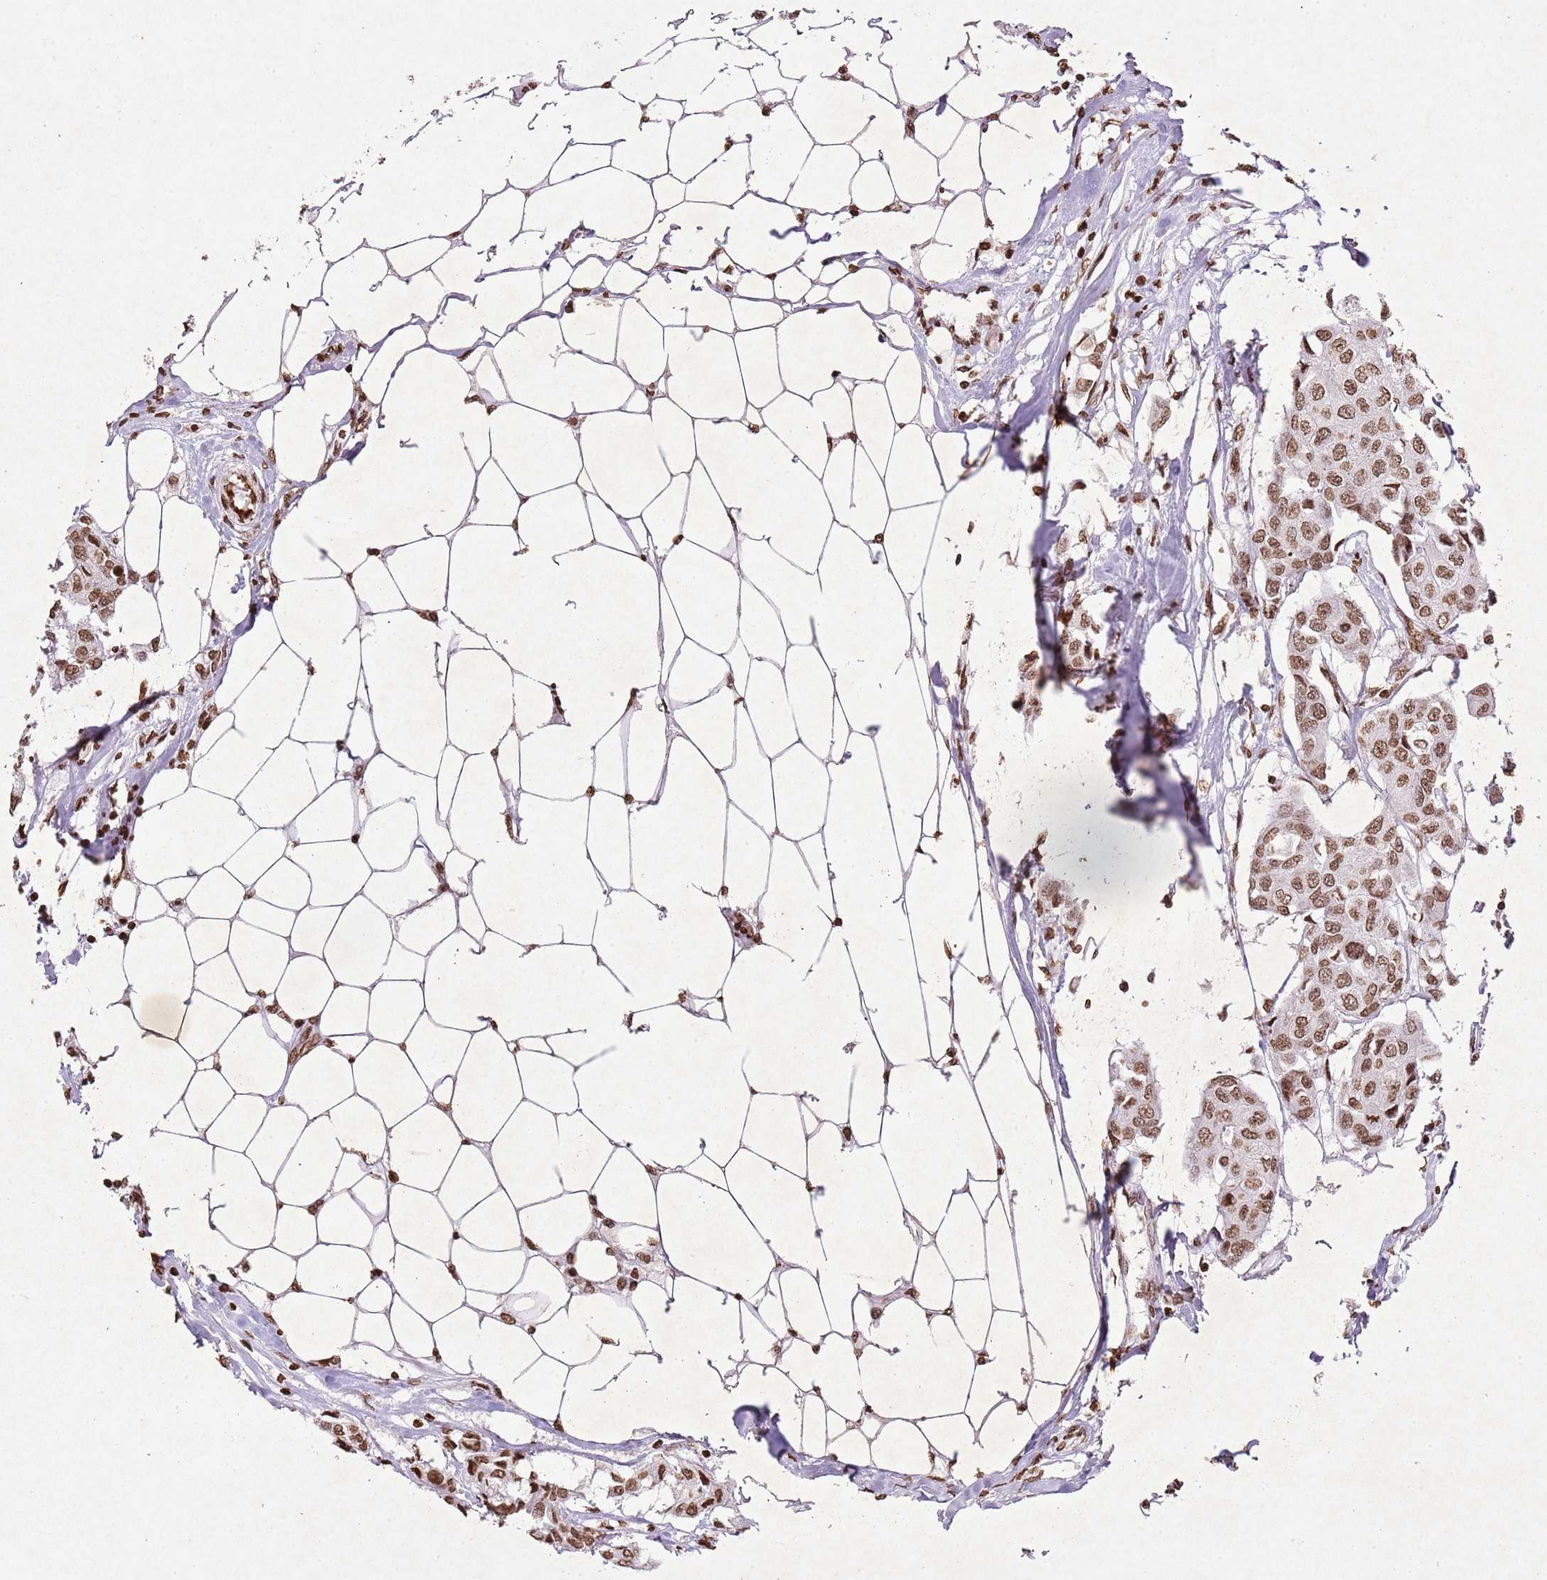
{"staining": {"intensity": "moderate", "quantity": ">75%", "location": "nuclear"}, "tissue": "breast cancer", "cell_type": "Tumor cells", "image_type": "cancer", "snomed": [{"axis": "morphology", "description": "Duct carcinoma"}, {"axis": "topography", "description": "Breast"}, {"axis": "topography", "description": "Lymph node"}], "caption": "Breast cancer stained with a brown dye shows moderate nuclear positive expression in about >75% of tumor cells.", "gene": "BMAL1", "patient": {"sex": "female", "age": 80}}